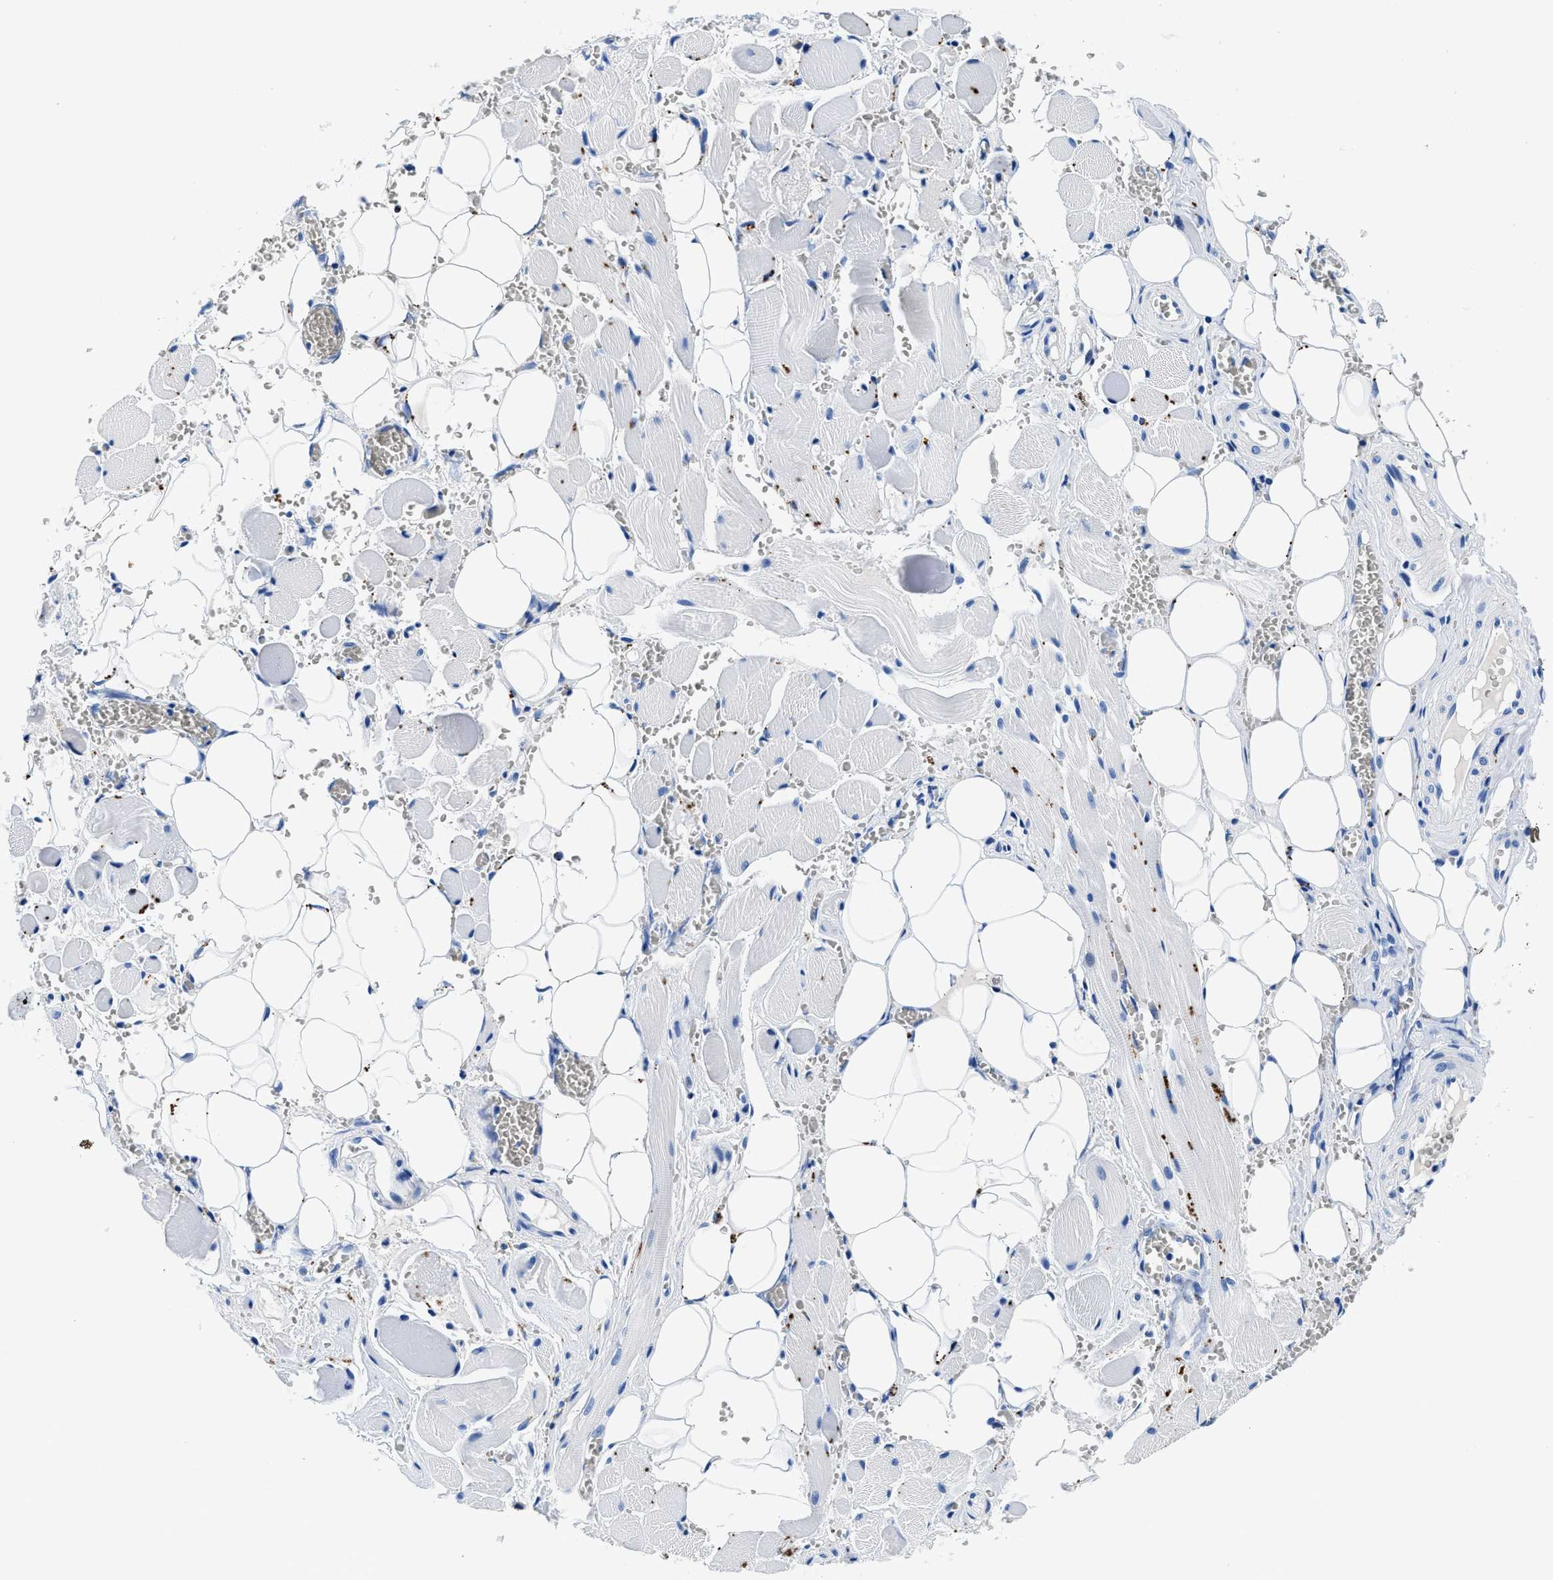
{"staining": {"intensity": "negative", "quantity": "none", "location": "none"}, "tissue": "adipose tissue", "cell_type": "Adipocytes", "image_type": "normal", "snomed": [{"axis": "morphology", "description": "Squamous cell carcinoma, NOS"}, {"axis": "topography", "description": "Oral tissue"}, {"axis": "topography", "description": "Head-Neck"}], "caption": "Human adipose tissue stained for a protein using immunohistochemistry reveals no staining in adipocytes.", "gene": "OR14K1", "patient": {"sex": "female", "age": 50}}